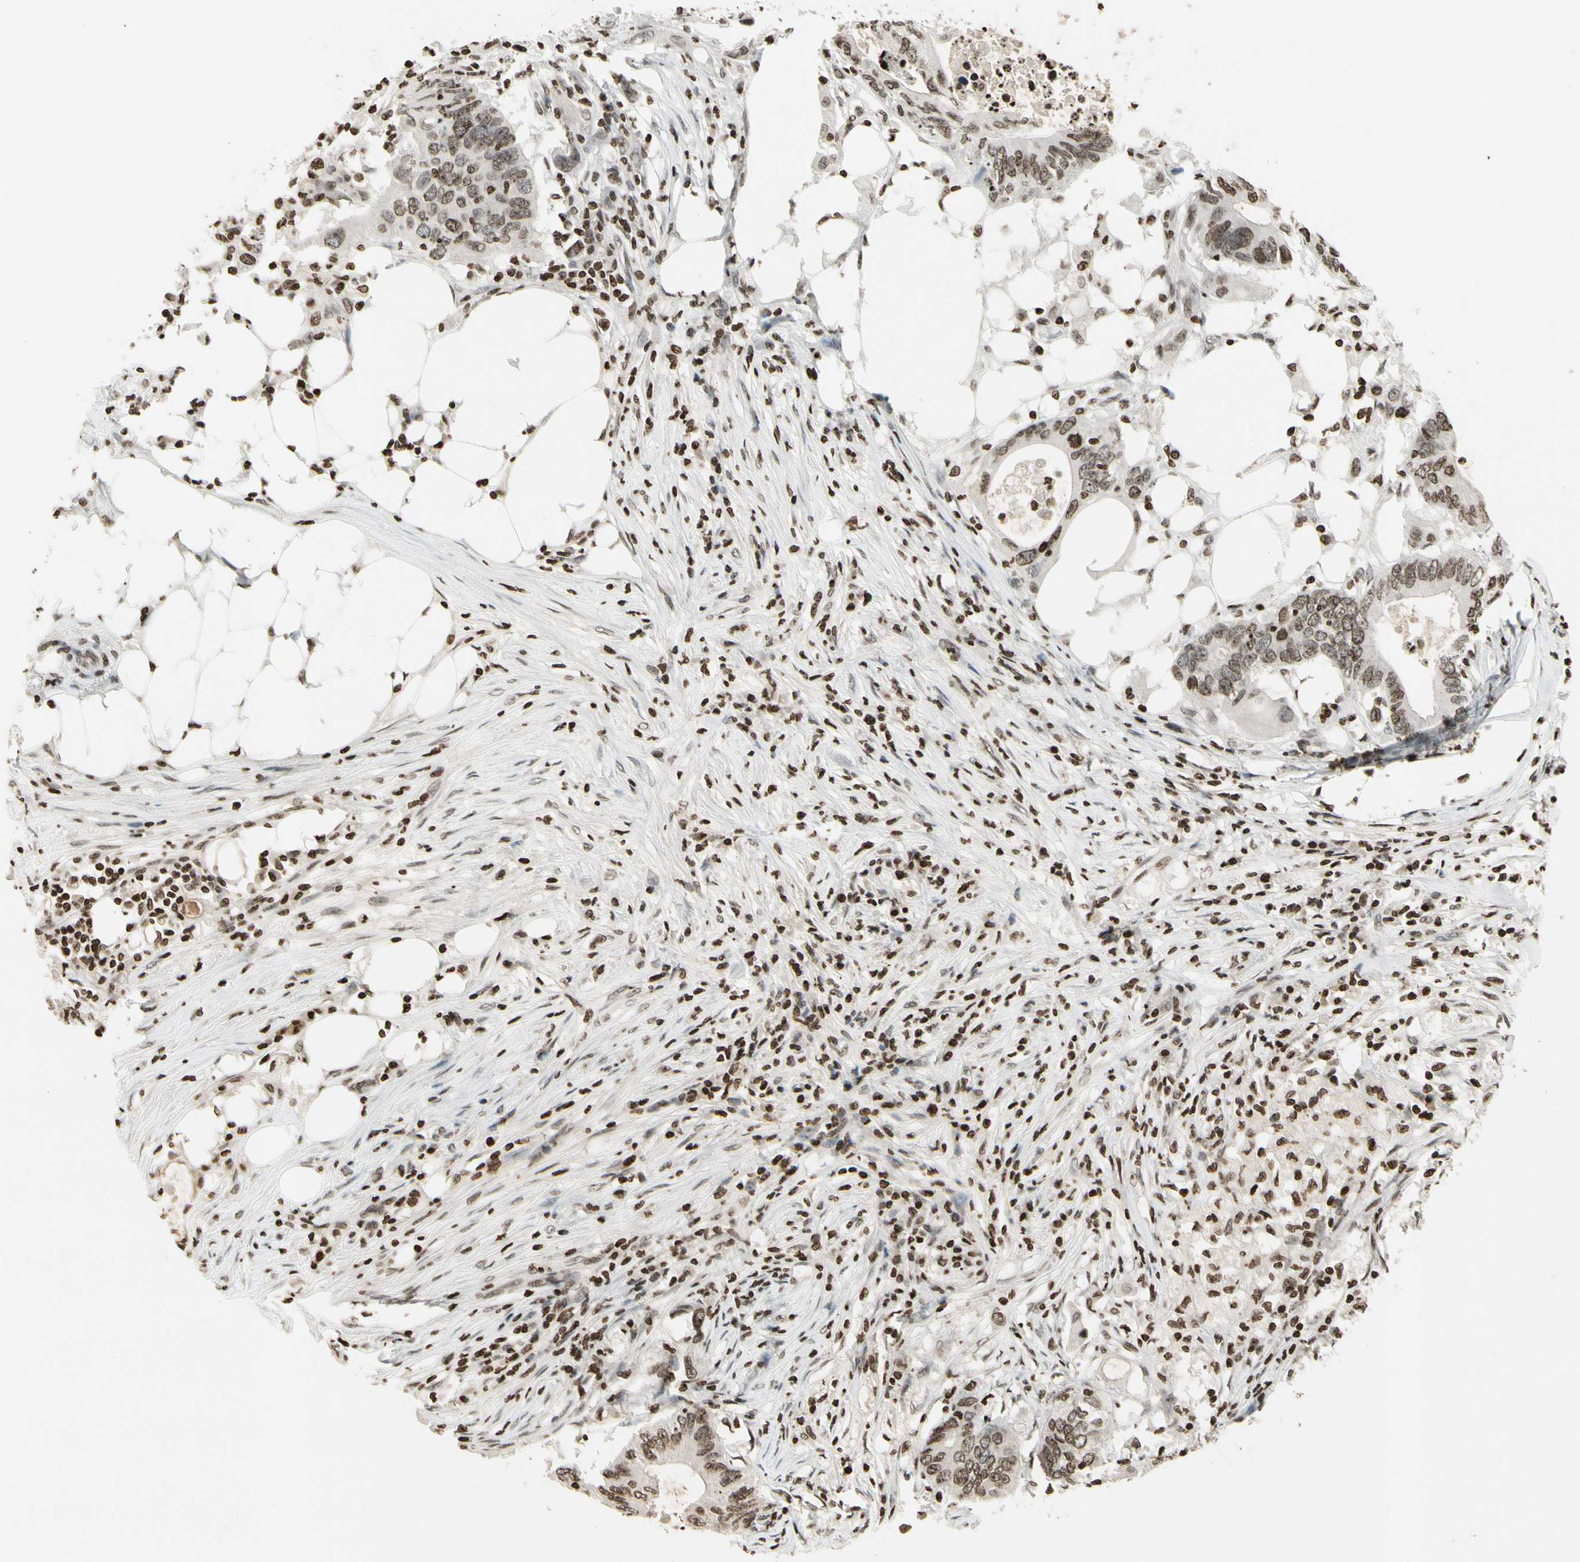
{"staining": {"intensity": "moderate", "quantity": ">75%", "location": "nuclear"}, "tissue": "colorectal cancer", "cell_type": "Tumor cells", "image_type": "cancer", "snomed": [{"axis": "morphology", "description": "Adenocarcinoma, NOS"}, {"axis": "topography", "description": "Colon"}], "caption": "A micrograph of colorectal cancer (adenocarcinoma) stained for a protein shows moderate nuclear brown staining in tumor cells.", "gene": "RORA", "patient": {"sex": "male", "age": 71}}